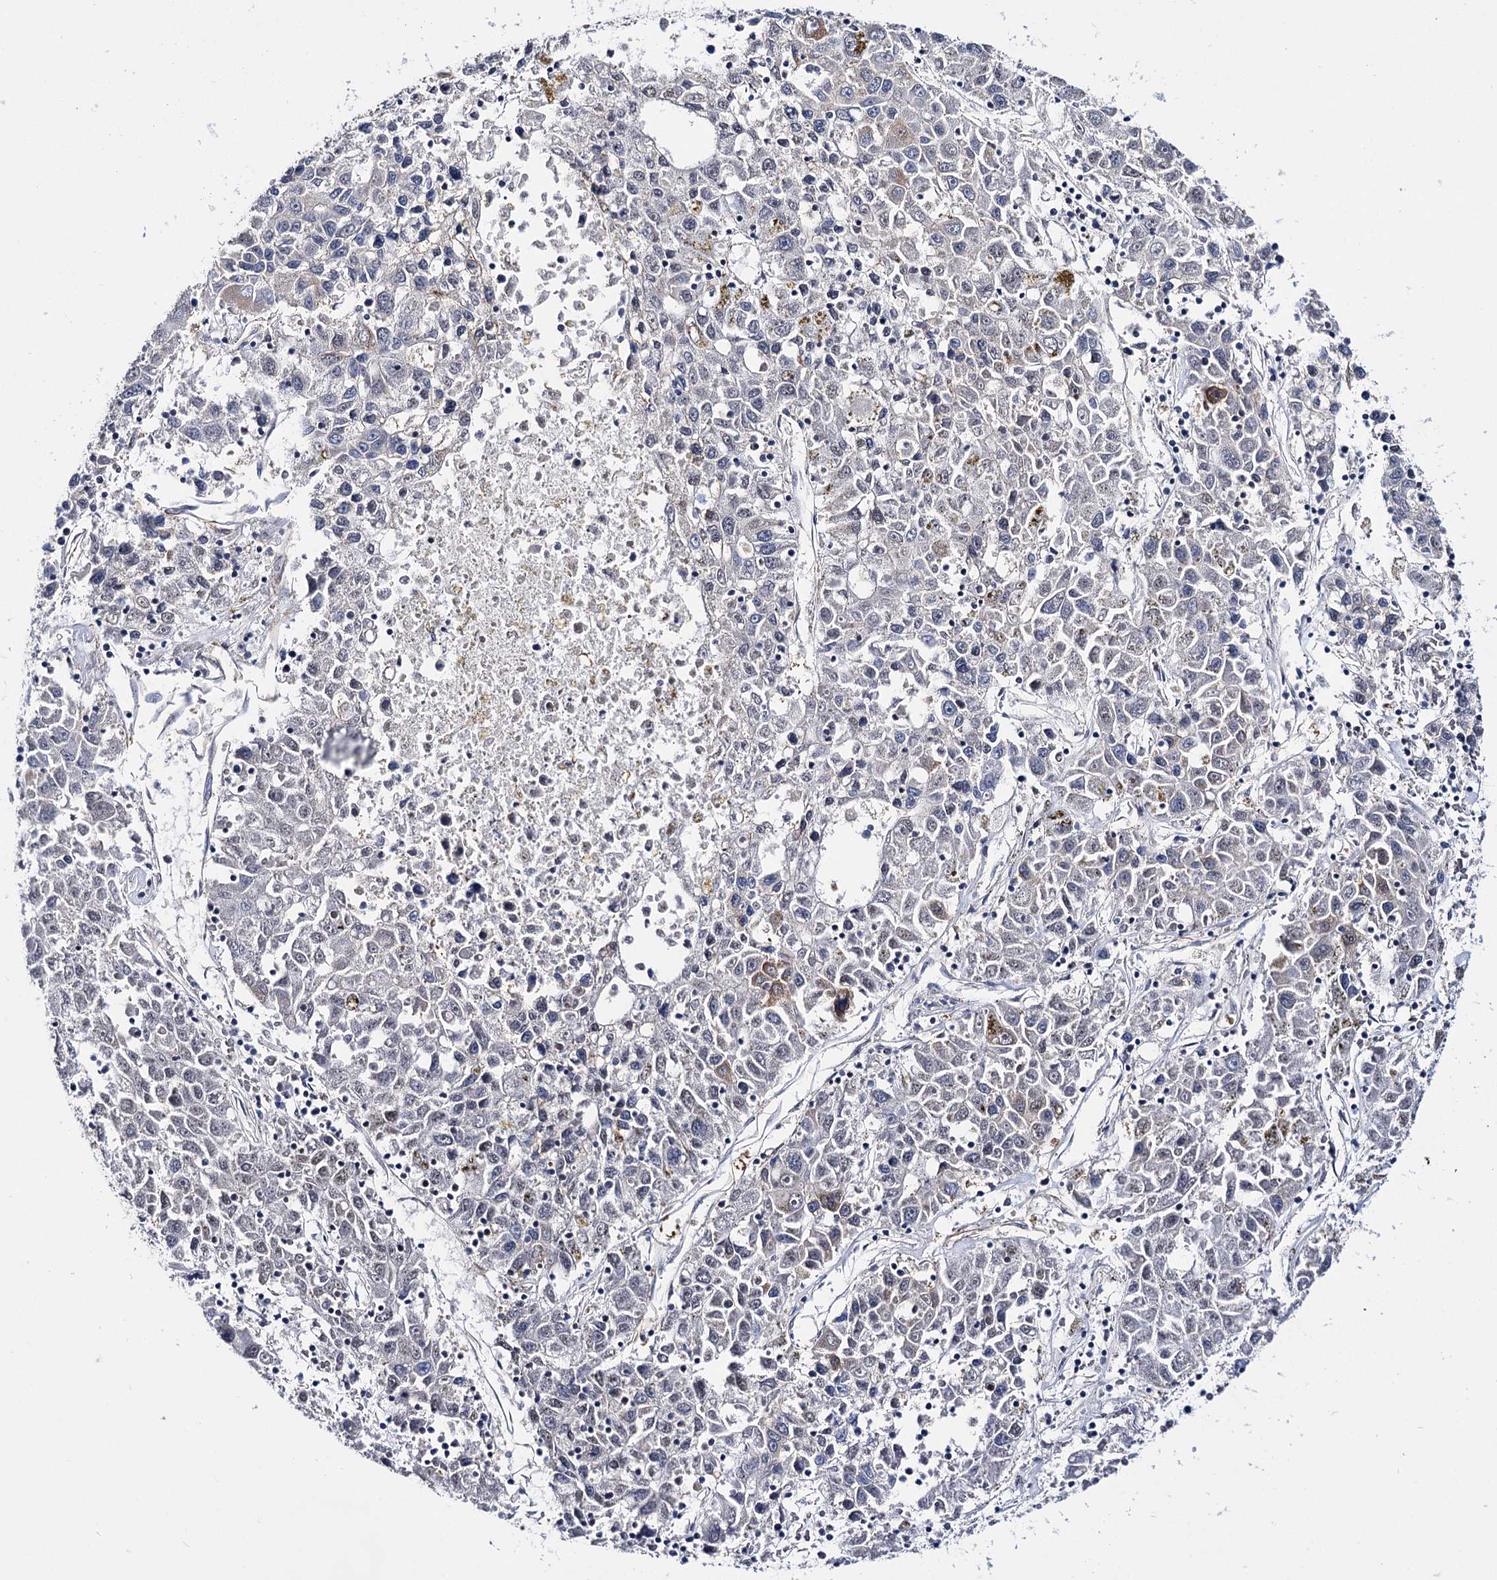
{"staining": {"intensity": "negative", "quantity": "none", "location": "none"}, "tissue": "liver cancer", "cell_type": "Tumor cells", "image_type": "cancer", "snomed": [{"axis": "morphology", "description": "Carcinoma, Hepatocellular, NOS"}, {"axis": "topography", "description": "Liver"}], "caption": "Tumor cells are negative for protein expression in human liver hepatocellular carcinoma.", "gene": "DEF6", "patient": {"sex": "male", "age": 49}}